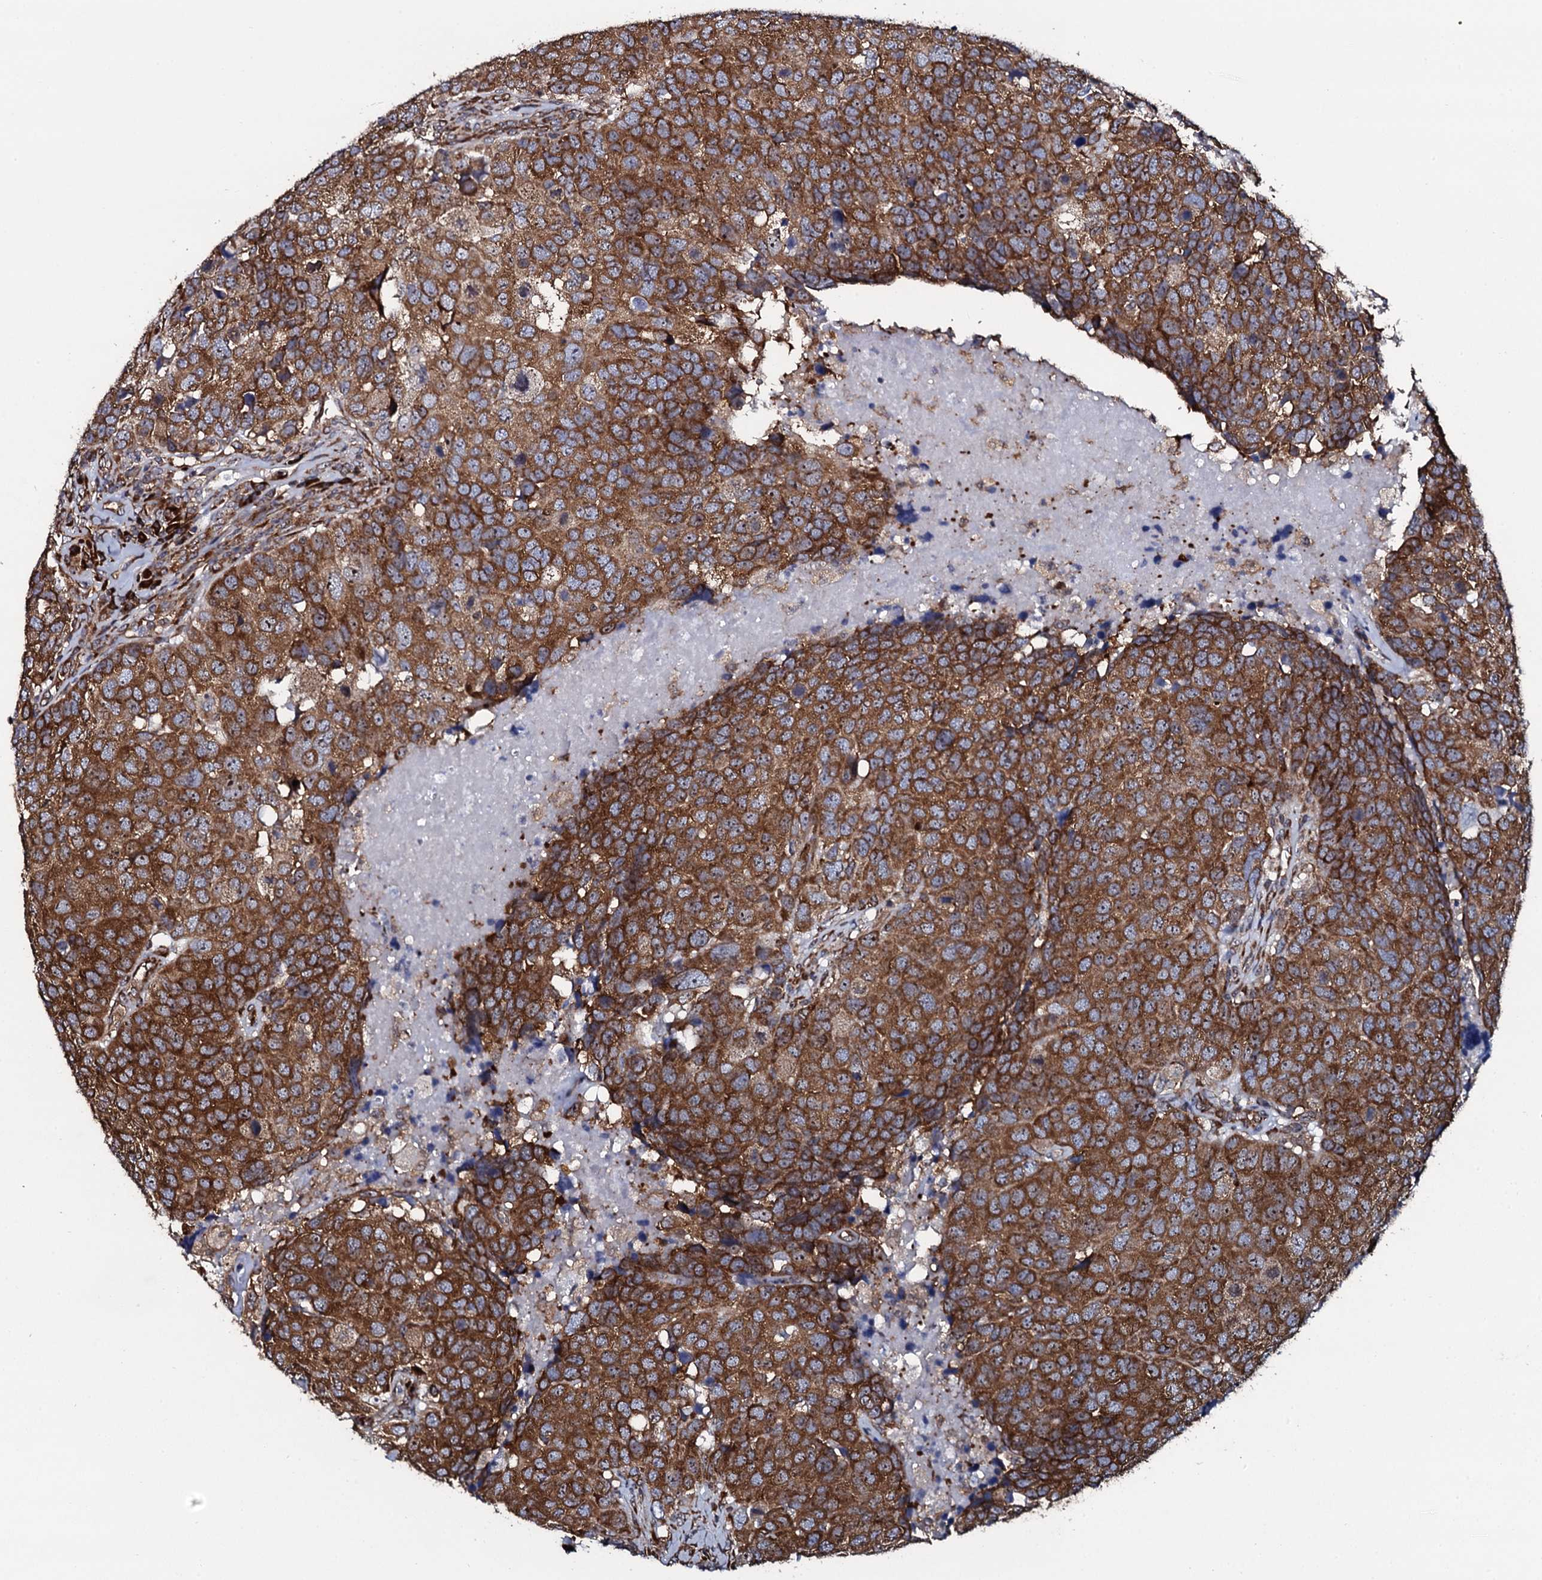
{"staining": {"intensity": "strong", "quantity": ">75%", "location": "cytoplasmic/membranous,nuclear"}, "tissue": "head and neck cancer", "cell_type": "Tumor cells", "image_type": "cancer", "snomed": [{"axis": "morphology", "description": "Squamous cell carcinoma, NOS"}, {"axis": "topography", "description": "Head-Neck"}], "caption": "Immunohistochemistry (IHC) of human head and neck cancer (squamous cell carcinoma) shows high levels of strong cytoplasmic/membranous and nuclear expression in about >75% of tumor cells.", "gene": "SPTY2D1", "patient": {"sex": "male", "age": 66}}